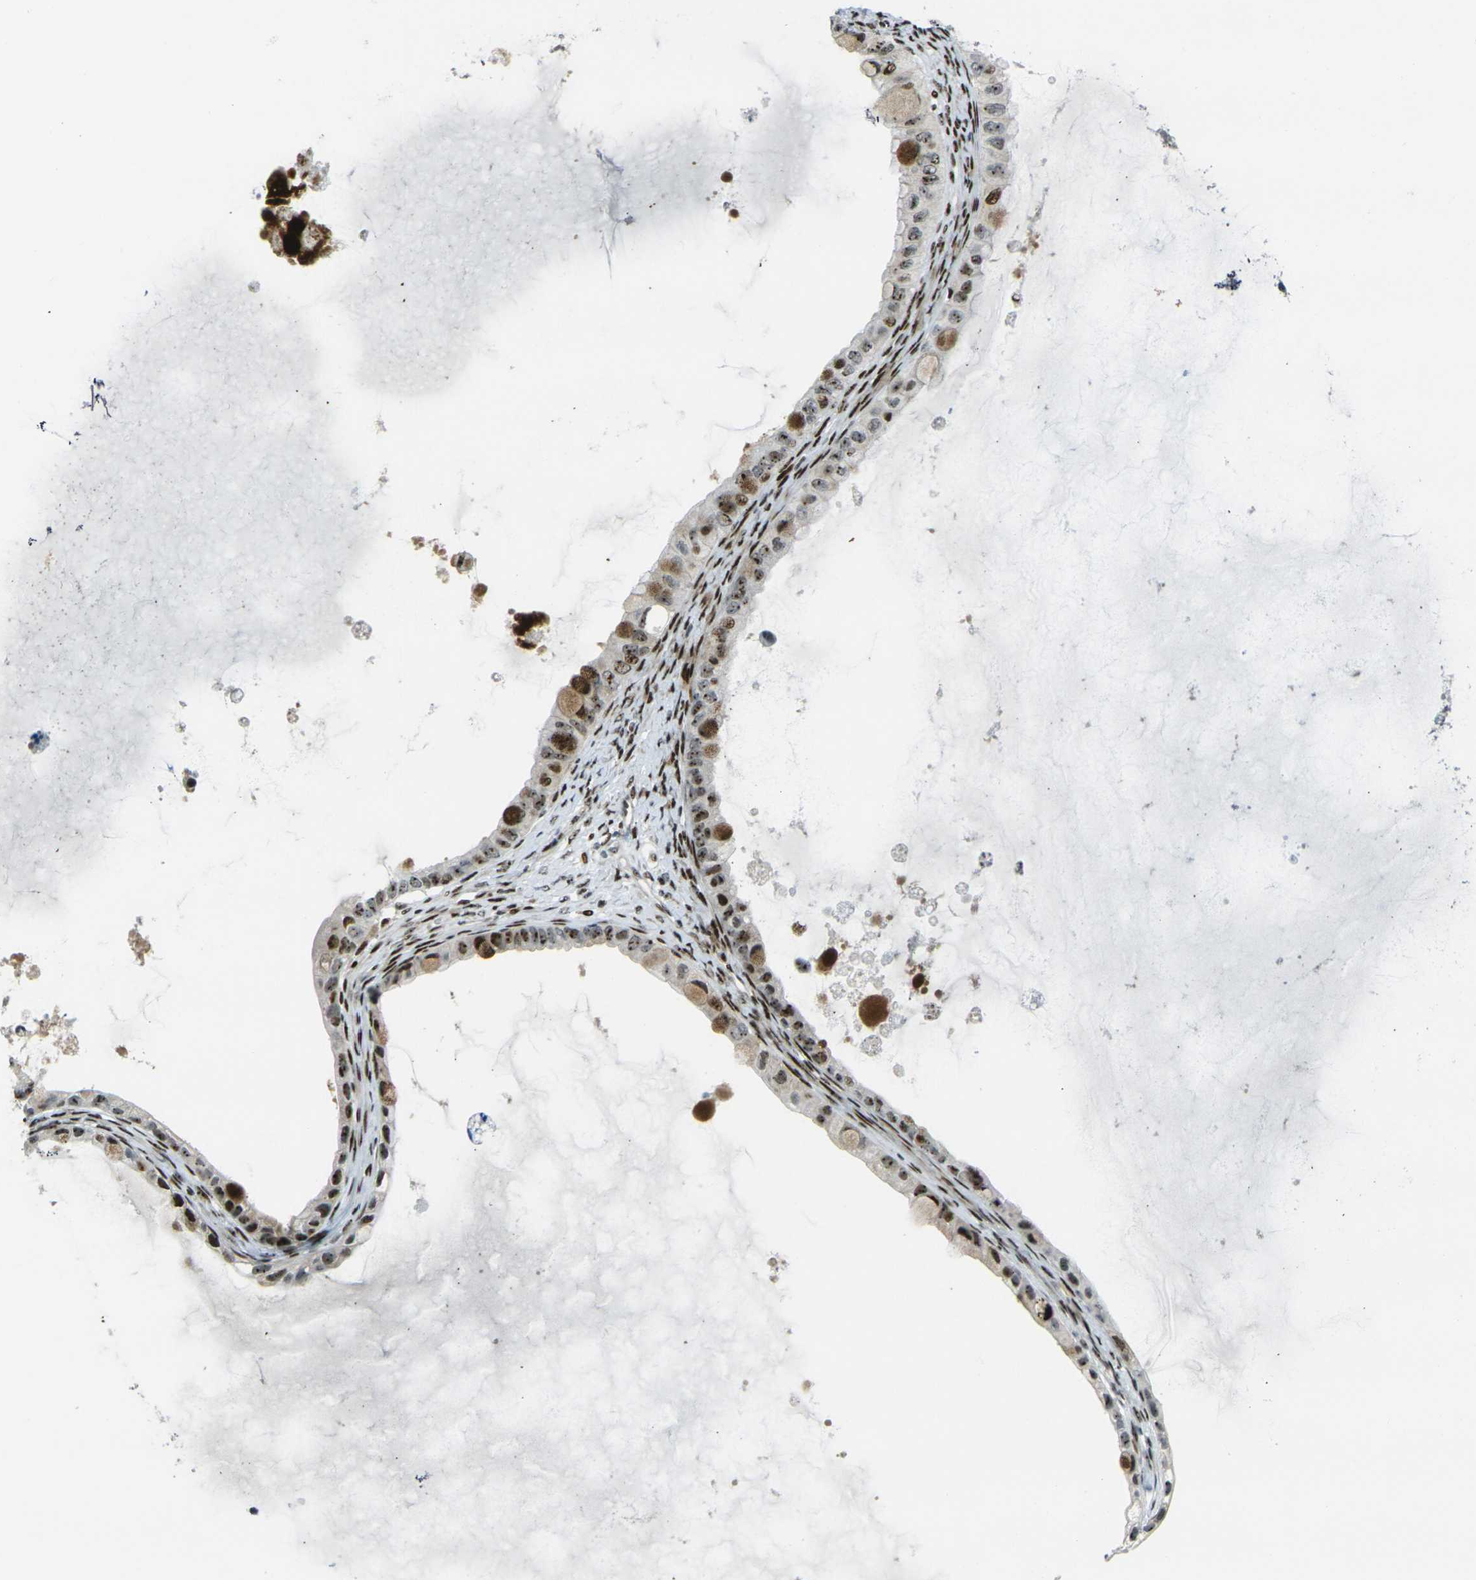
{"staining": {"intensity": "moderate", "quantity": ">75%", "location": "cytoplasmic/membranous,nuclear"}, "tissue": "ovarian cancer", "cell_type": "Tumor cells", "image_type": "cancer", "snomed": [{"axis": "morphology", "description": "Cystadenocarcinoma, mucinous, NOS"}, {"axis": "topography", "description": "Ovary"}], "caption": "DAB immunohistochemical staining of mucinous cystadenocarcinoma (ovarian) shows moderate cytoplasmic/membranous and nuclear protein positivity in about >75% of tumor cells.", "gene": "UBE2C", "patient": {"sex": "female", "age": 80}}